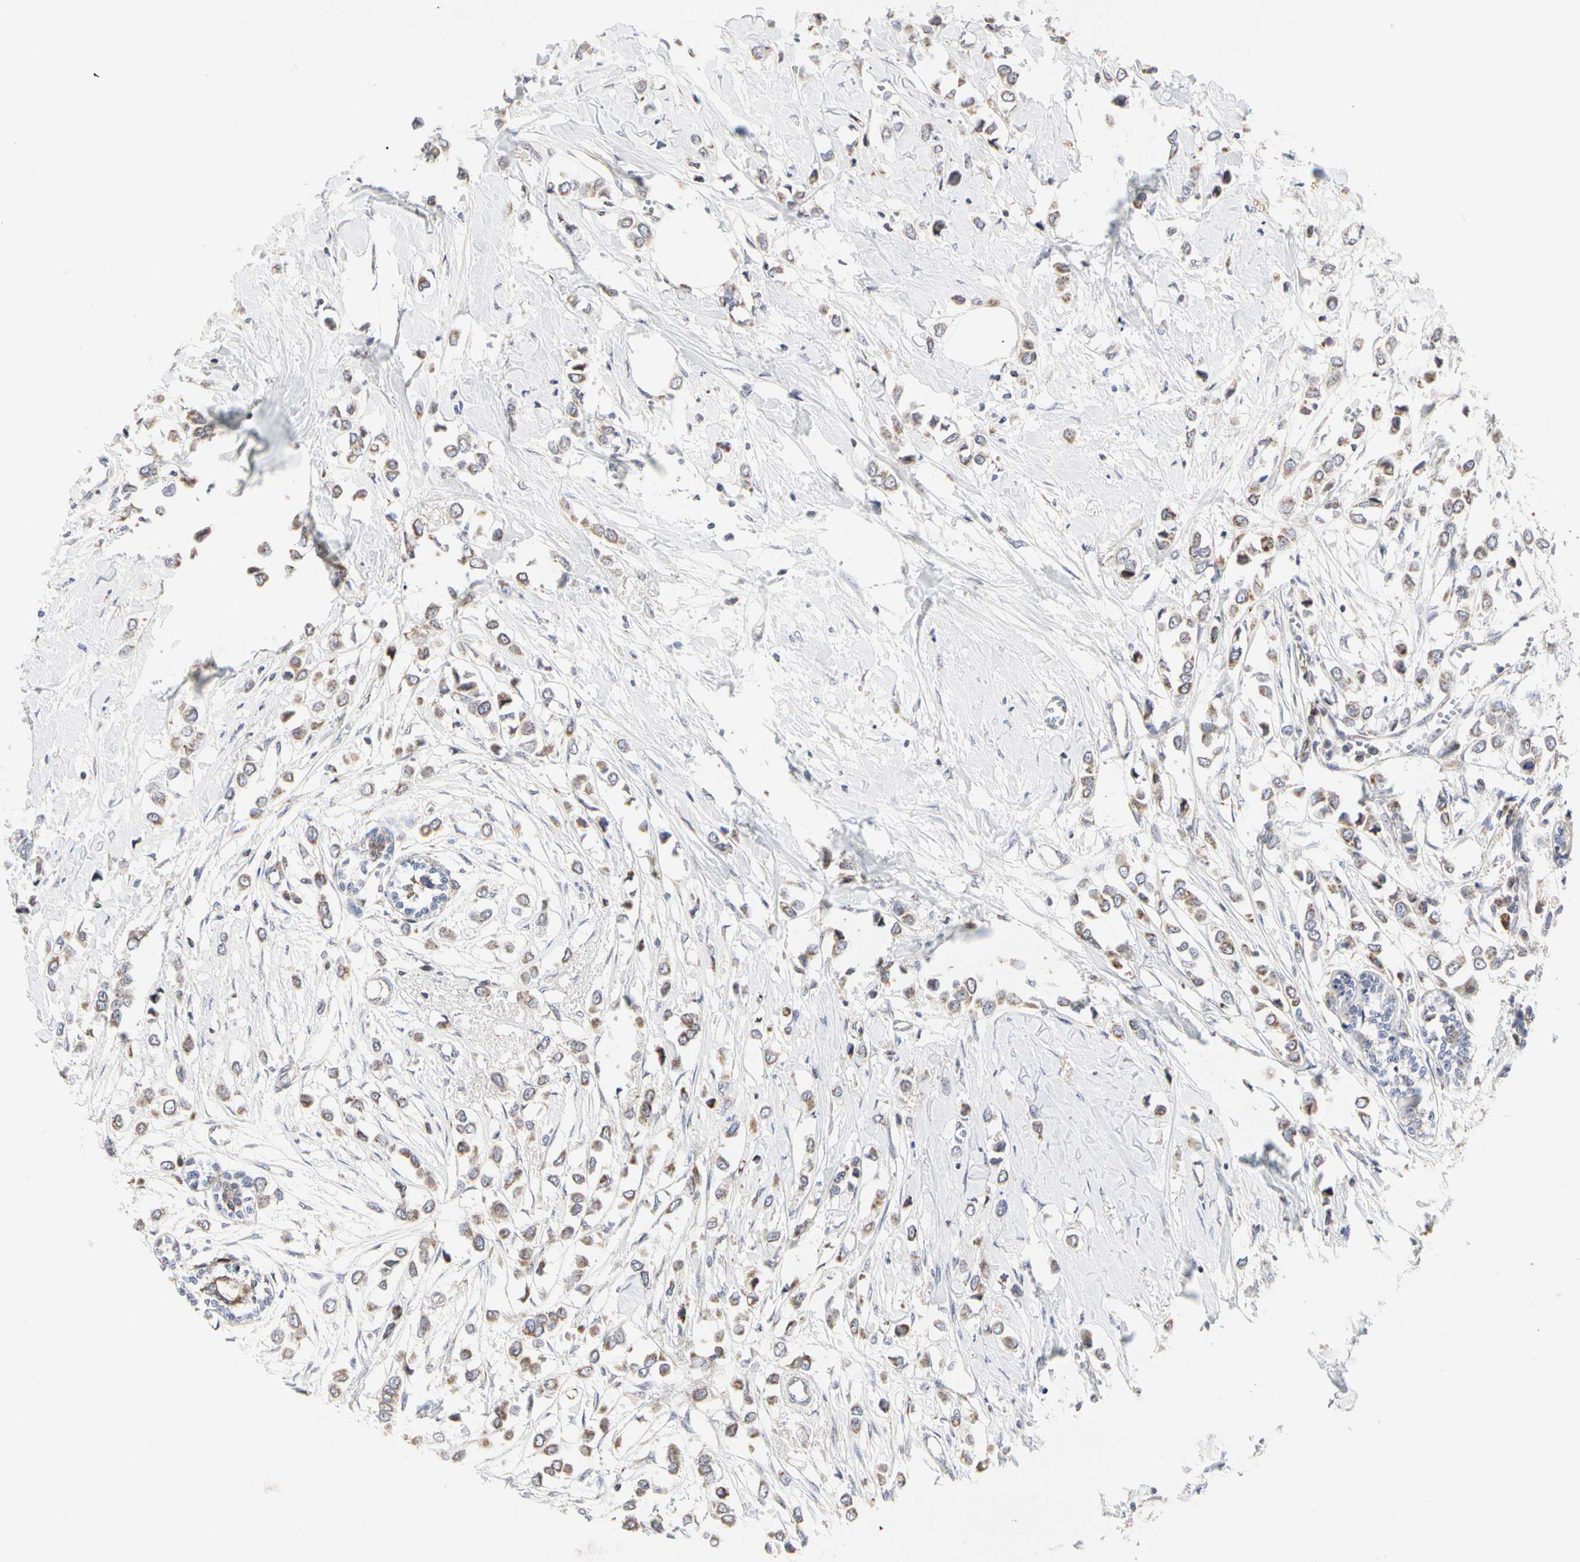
{"staining": {"intensity": "moderate", "quantity": "<25%", "location": "cytoplasmic/membranous"}, "tissue": "breast cancer", "cell_type": "Tumor cells", "image_type": "cancer", "snomed": [{"axis": "morphology", "description": "Lobular carcinoma"}, {"axis": "topography", "description": "Breast"}], "caption": "Tumor cells reveal low levels of moderate cytoplasmic/membranous expression in approximately <25% of cells in human breast cancer. The staining was performed using DAB (3,3'-diaminobenzidine) to visualize the protein expression in brown, while the nuclei were stained in blue with hematoxylin (Magnification: 20x).", "gene": "TSKU", "patient": {"sex": "female", "age": 51}}